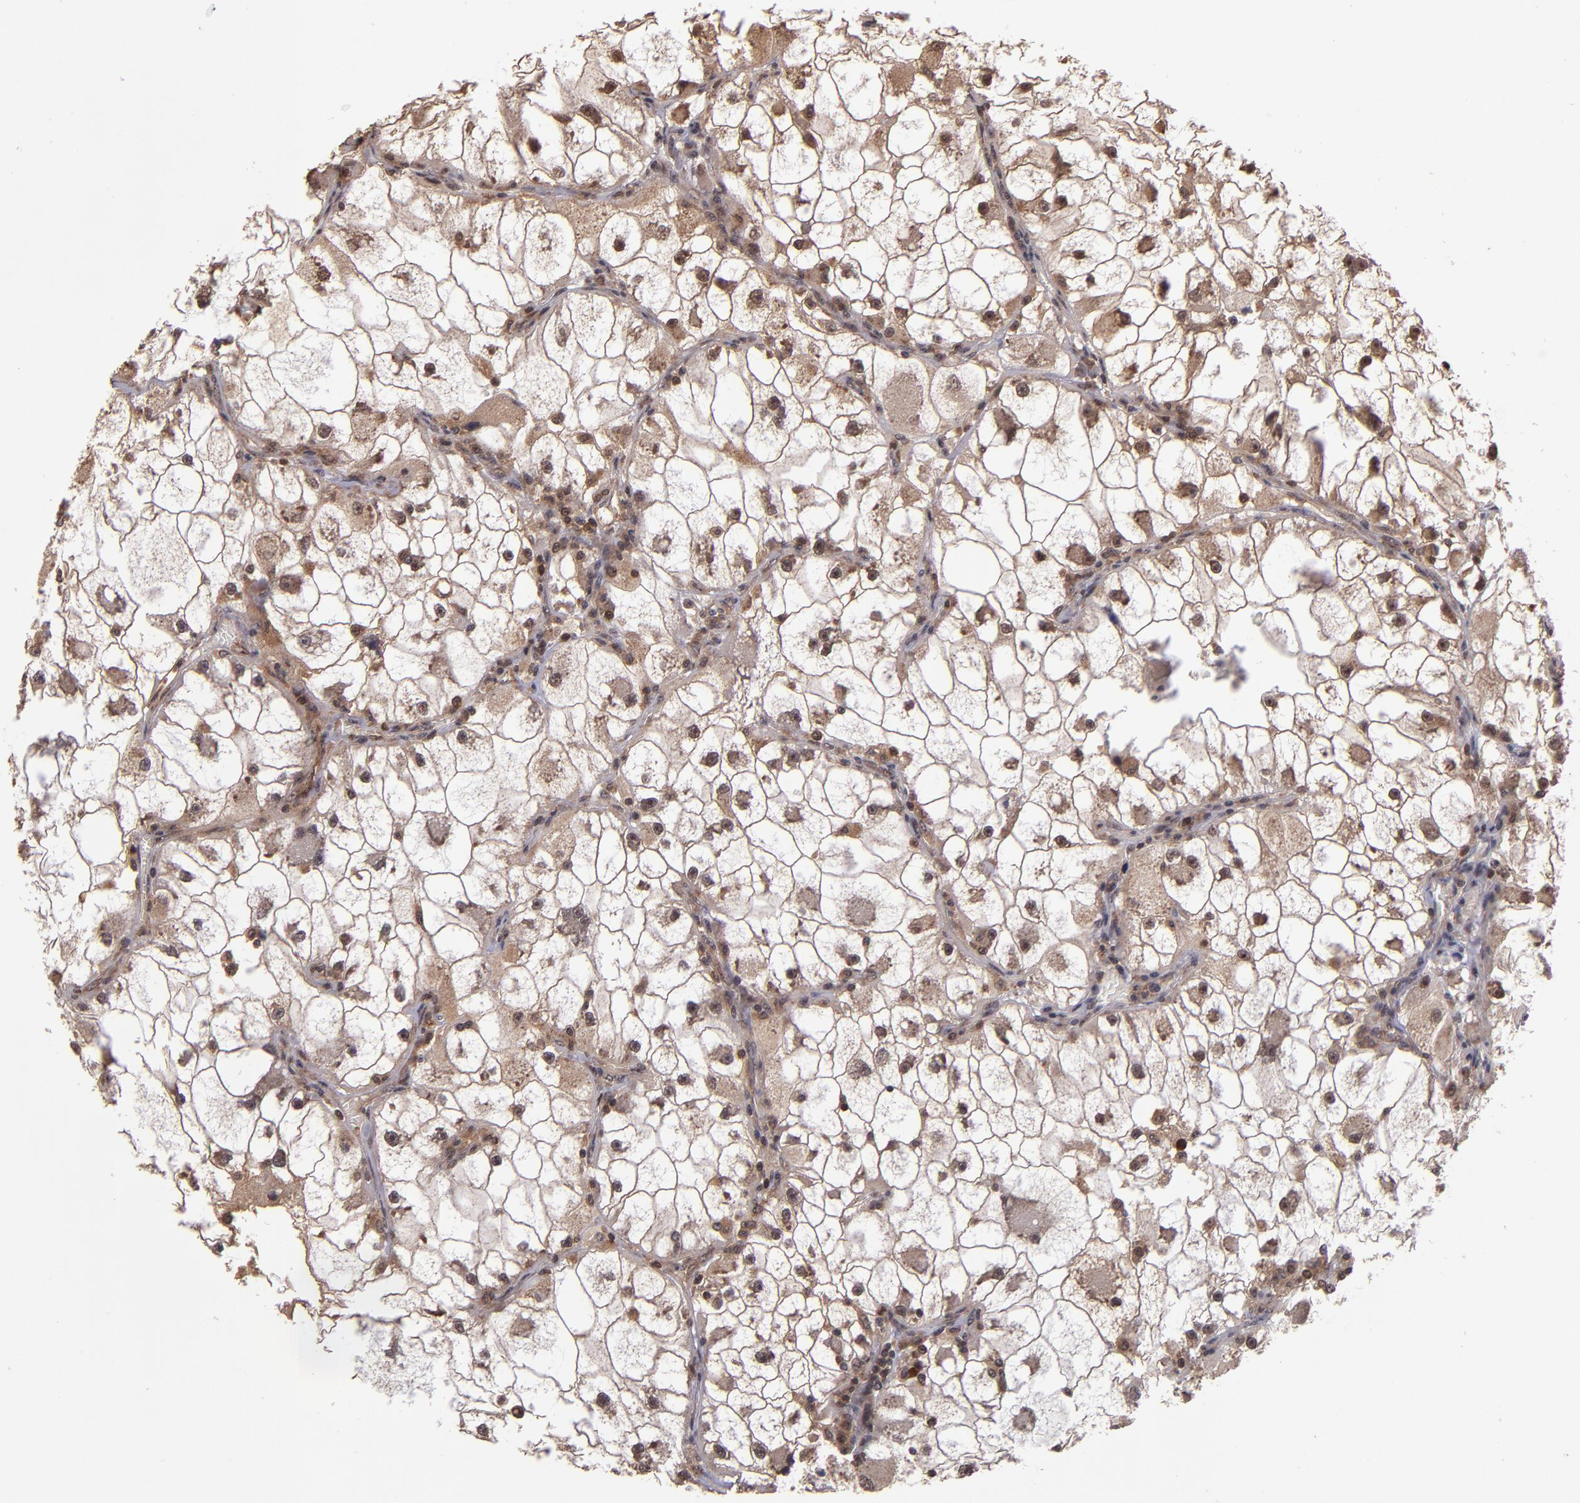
{"staining": {"intensity": "moderate", "quantity": ">75%", "location": "cytoplasmic/membranous"}, "tissue": "renal cancer", "cell_type": "Tumor cells", "image_type": "cancer", "snomed": [{"axis": "morphology", "description": "Adenocarcinoma, NOS"}, {"axis": "topography", "description": "Kidney"}], "caption": "Immunohistochemical staining of human renal cancer exhibits medium levels of moderate cytoplasmic/membranous staining in about >75% of tumor cells.", "gene": "RIOK3", "patient": {"sex": "female", "age": 73}}